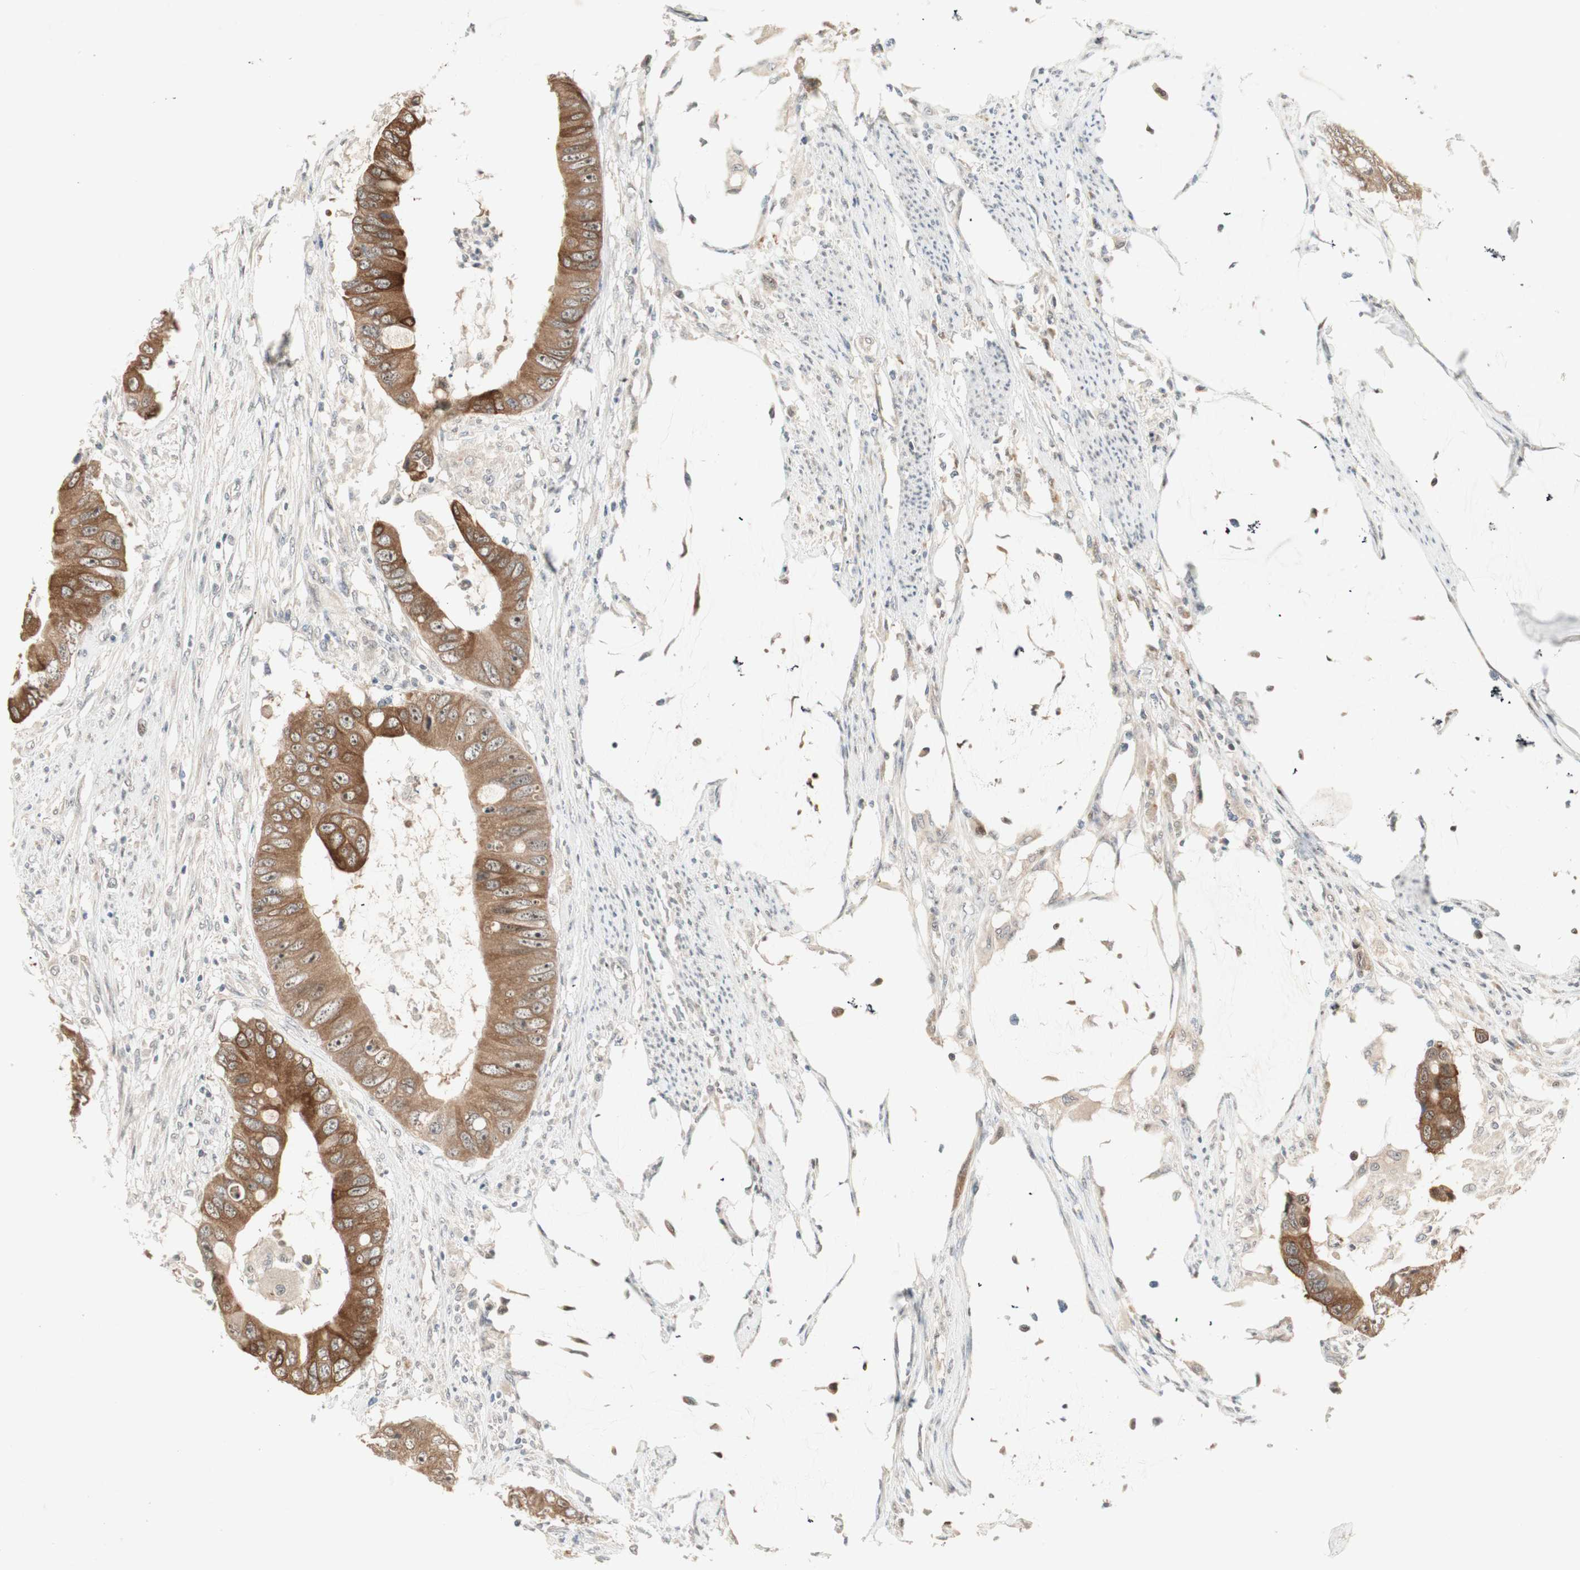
{"staining": {"intensity": "moderate", "quantity": ">75%", "location": "cytoplasmic/membranous"}, "tissue": "colorectal cancer", "cell_type": "Tumor cells", "image_type": "cancer", "snomed": [{"axis": "morphology", "description": "Adenocarcinoma, NOS"}, {"axis": "topography", "description": "Rectum"}], "caption": "High-magnification brightfield microscopy of colorectal cancer (adenocarcinoma) stained with DAB (brown) and counterstained with hematoxylin (blue). tumor cells exhibit moderate cytoplasmic/membranous positivity is present in approximately>75% of cells.", "gene": "ACSL5", "patient": {"sex": "female", "age": 77}}